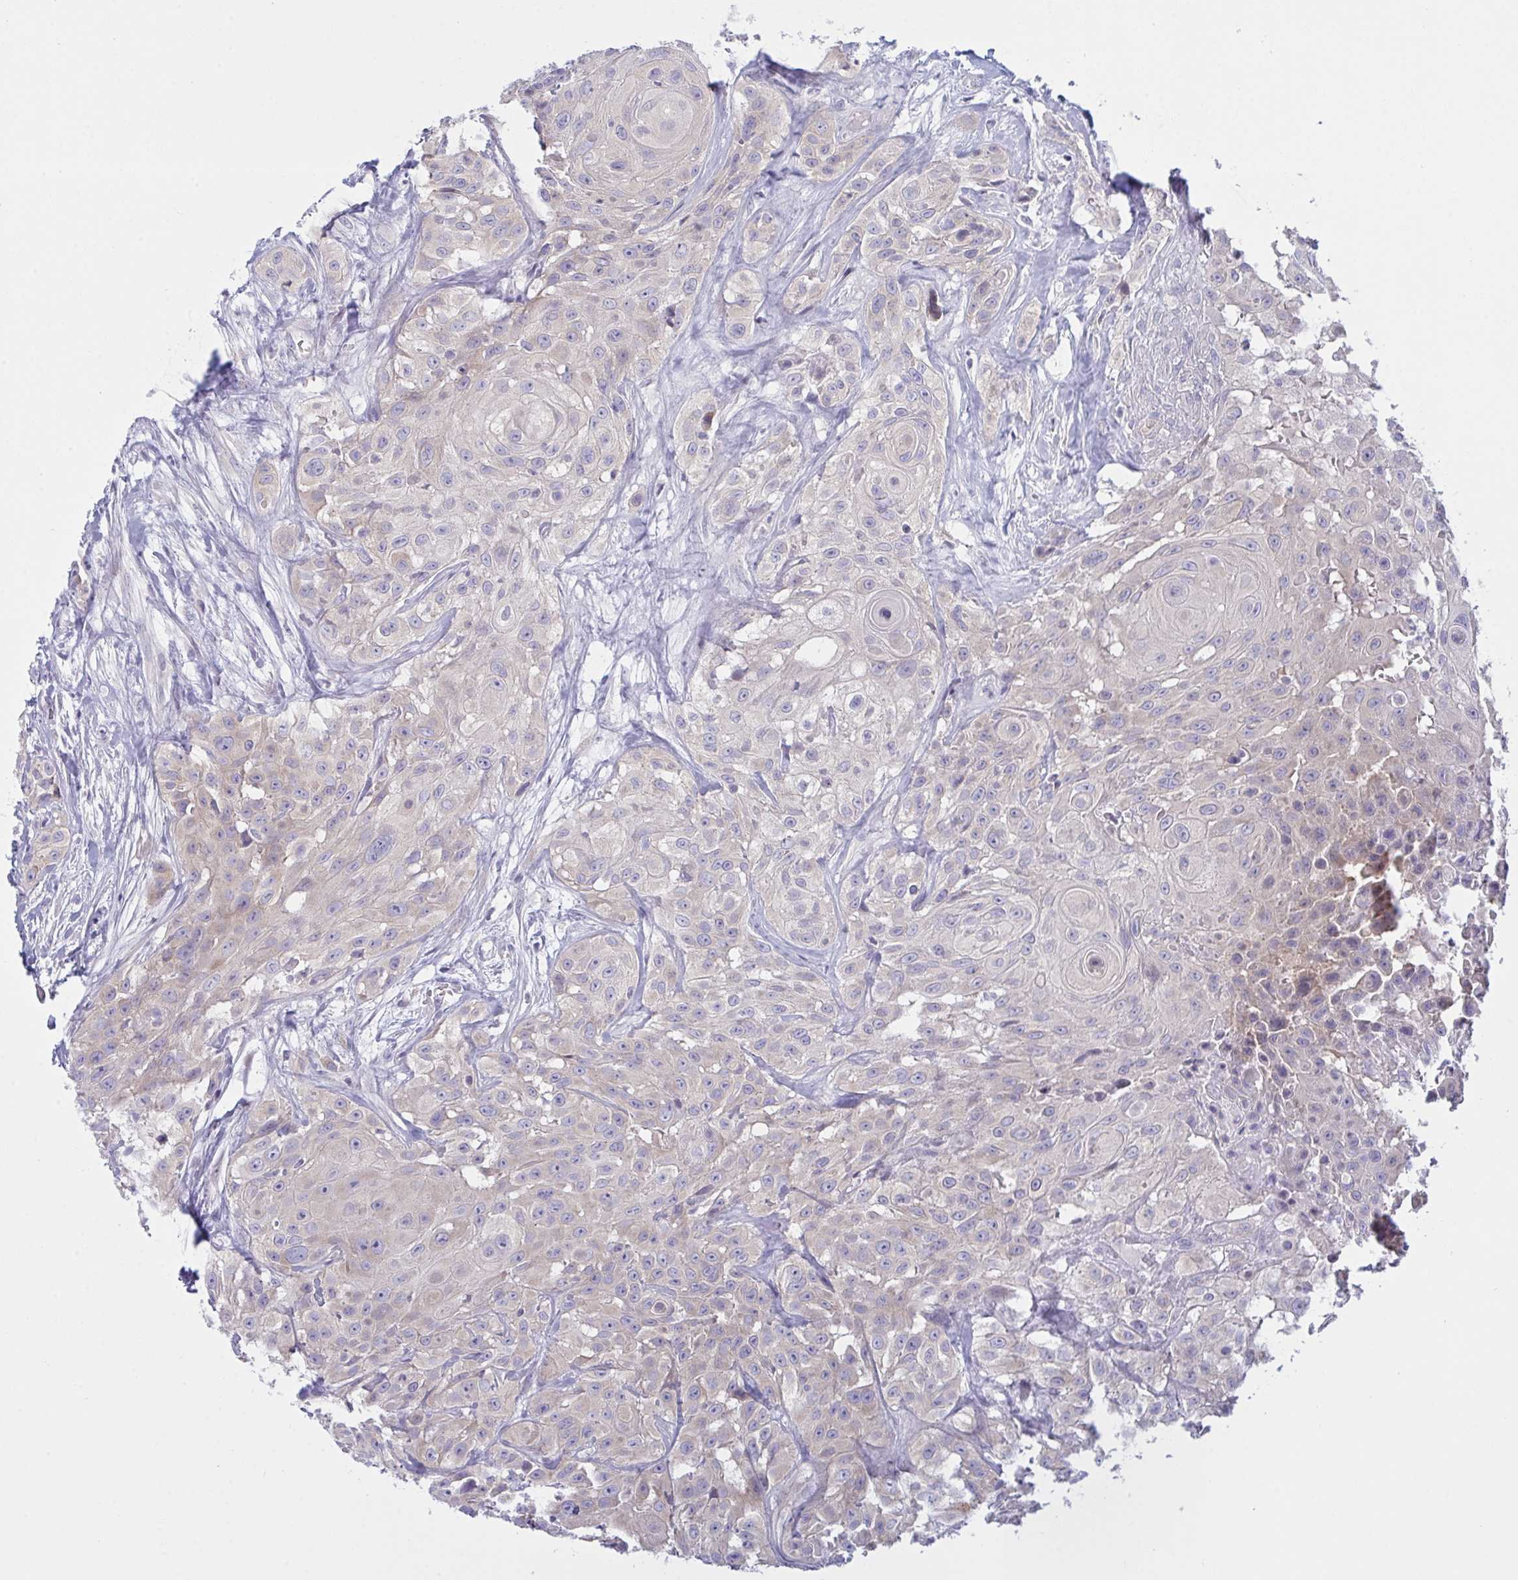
{"staining": {"intensity": "weak", "quantity": "25%-75%", "location": "cytoplasmic/membranous"}, "tissue": "head and neck cancer", "cell_type": "Tumor cells", "image_type": "cancer", "snomed": [{"axis": "morphology", "description": "Squamous cell carcinoma, NOS"}, {"axis": "topography", "description": "Head-Neck"}], "caption": "A brown stain highlights weak cytoplasmic/membranous staining of a protein in squamous cell carcinoma (head and neck) tumor cells.", "gene": "NAA30", "patient": {"sex": "male", "age": 83}}